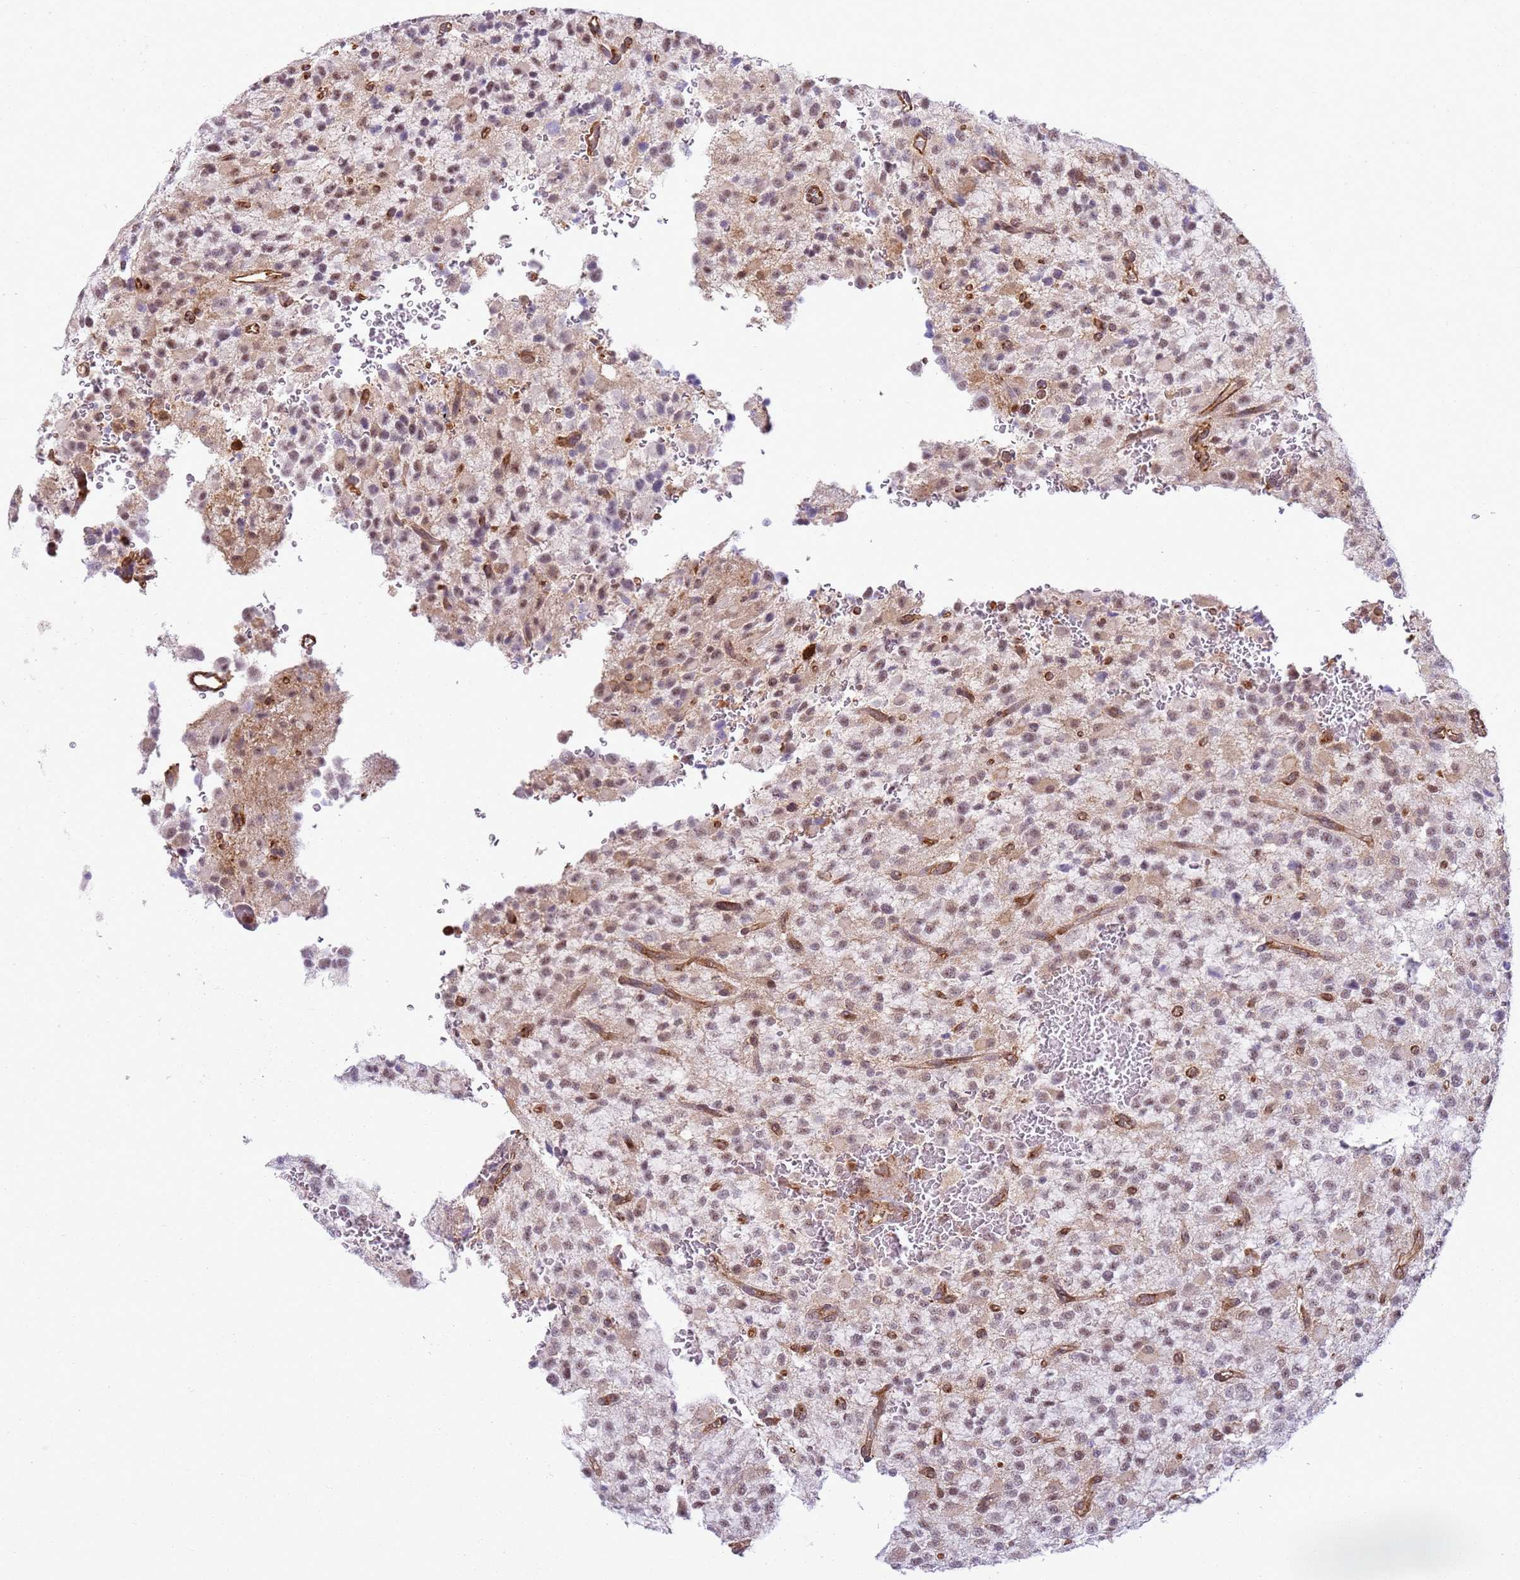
{"staining": {"intensity": "weak", "quantity": "25%-75%", "location": "cytoplasmic/membranous,nuclear"}, "tissue": "glioma", "cell_type": "Tumor cells", "image_type": "cancer", "snomed": [{"axis": "morphology", "description": "Glioma, malignant, High grade"}, {"axis": "topography", "description": "Brain"}], "caption": "Malignant glioma (high-grade) tissue demonstrates weak cytoplasmic/membranous and nuclear staining in approximately 25%-75% of tumor cells (Stains: DAB in brown, nuclei in blue, Microscopy: brightfield microscopy at high magnification).", "gene": "GABRE", "patient": {"sex": "male", "age": 34}}